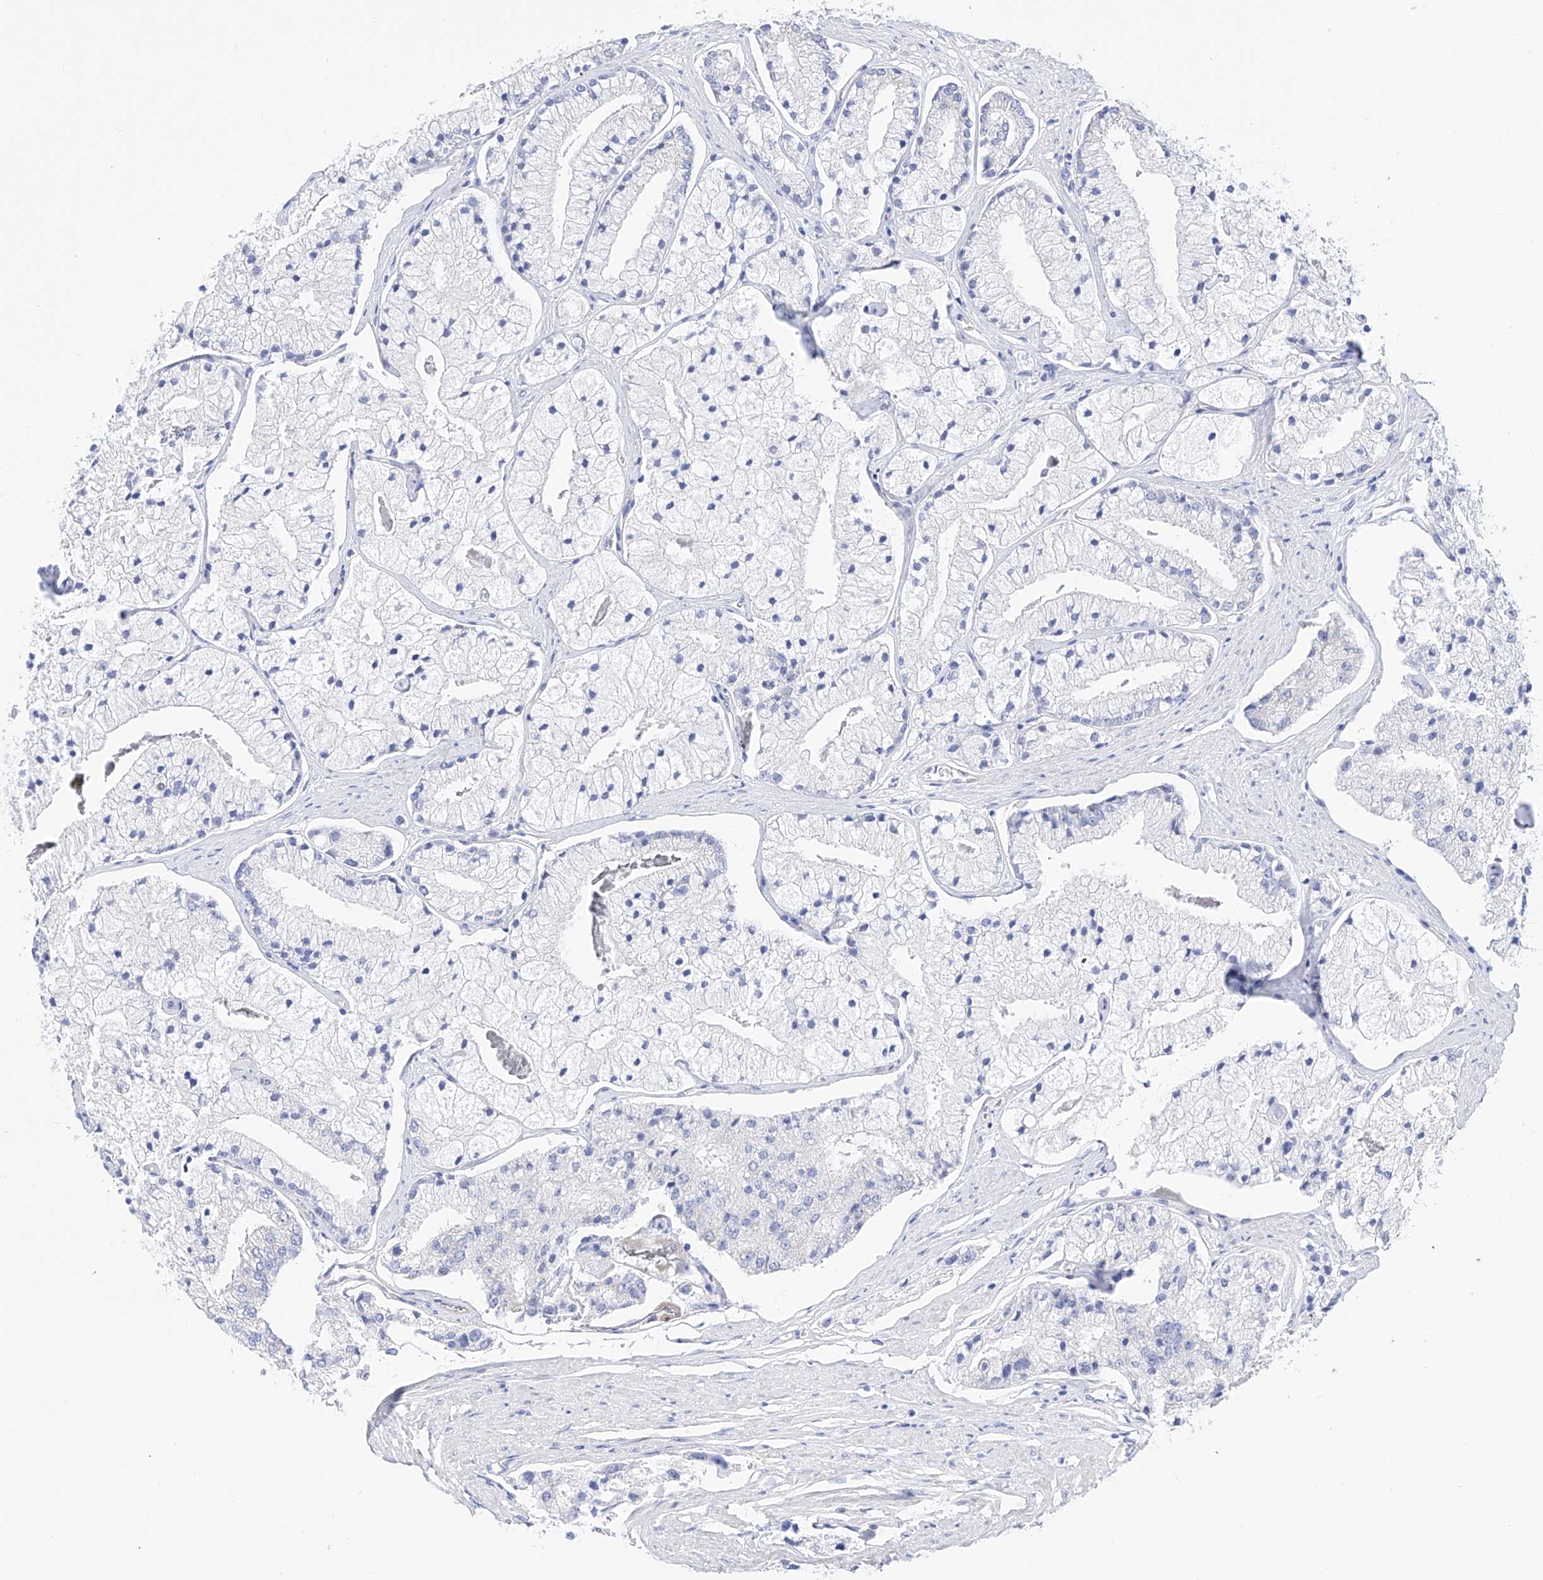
{"staining": {"intensity": "negative", "quantity": "none", "location": "none"}, "tissue": "prostate cancer", "cell_type": "Tumor cells", "image_type": "cancer", "snomed": [{"axis": "morphology", "description": "Adenocarcinoma, High grade"}, {"axis": "topography", "description": "Prostate"}], "caption": "High power microscopy micrograph of an IHC histopathology image of prostate cancer (high-grade adenocarcinoma), revealing no significant staining in tumor cells. Nuclei are stained in blue.", "gene": "FLG", "patient": {"sex": "male", "age": 50}}